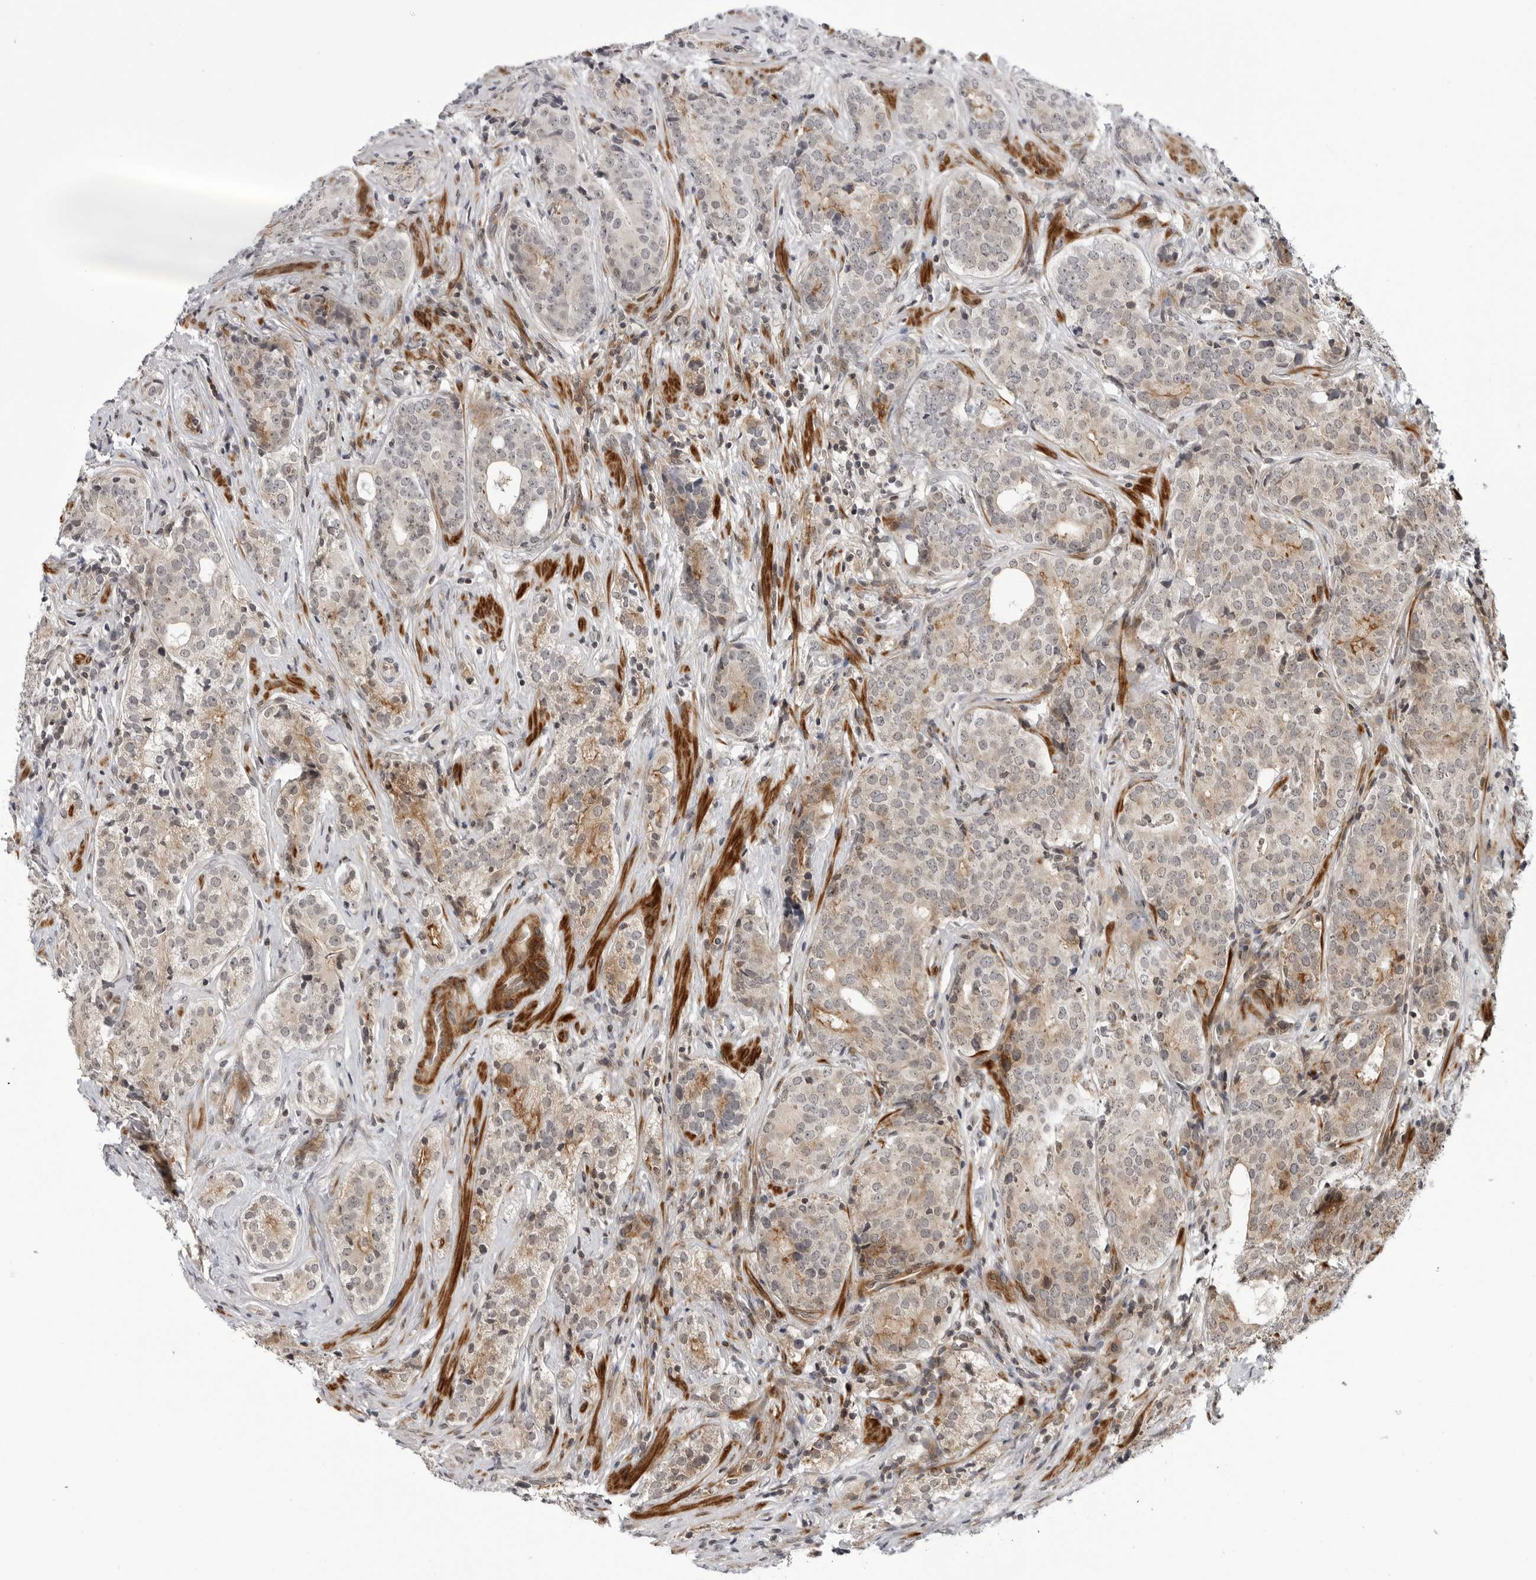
{"staining": {"intensity": "weak", "quantity": "25%-75%", "location": "cytoplasmic/membranous"}, "tissue": "prostate cancer", "cell_type": "Tumor cells", "image_type": "cancer", "snomed": [{"axis": "morphology", "description": "Adenocarcinoma, High grade"}, {"axis": "topography", "description": "Prostate"}], "caption": "Brown immunohistochemical staining in prostate cancer demonstrates weak cytoplasmic/membranous staining in approximately 25%-75% of tumor cells.", "gene": "ADAMTS5", "patient": {"sex": "male", "age": 56}}